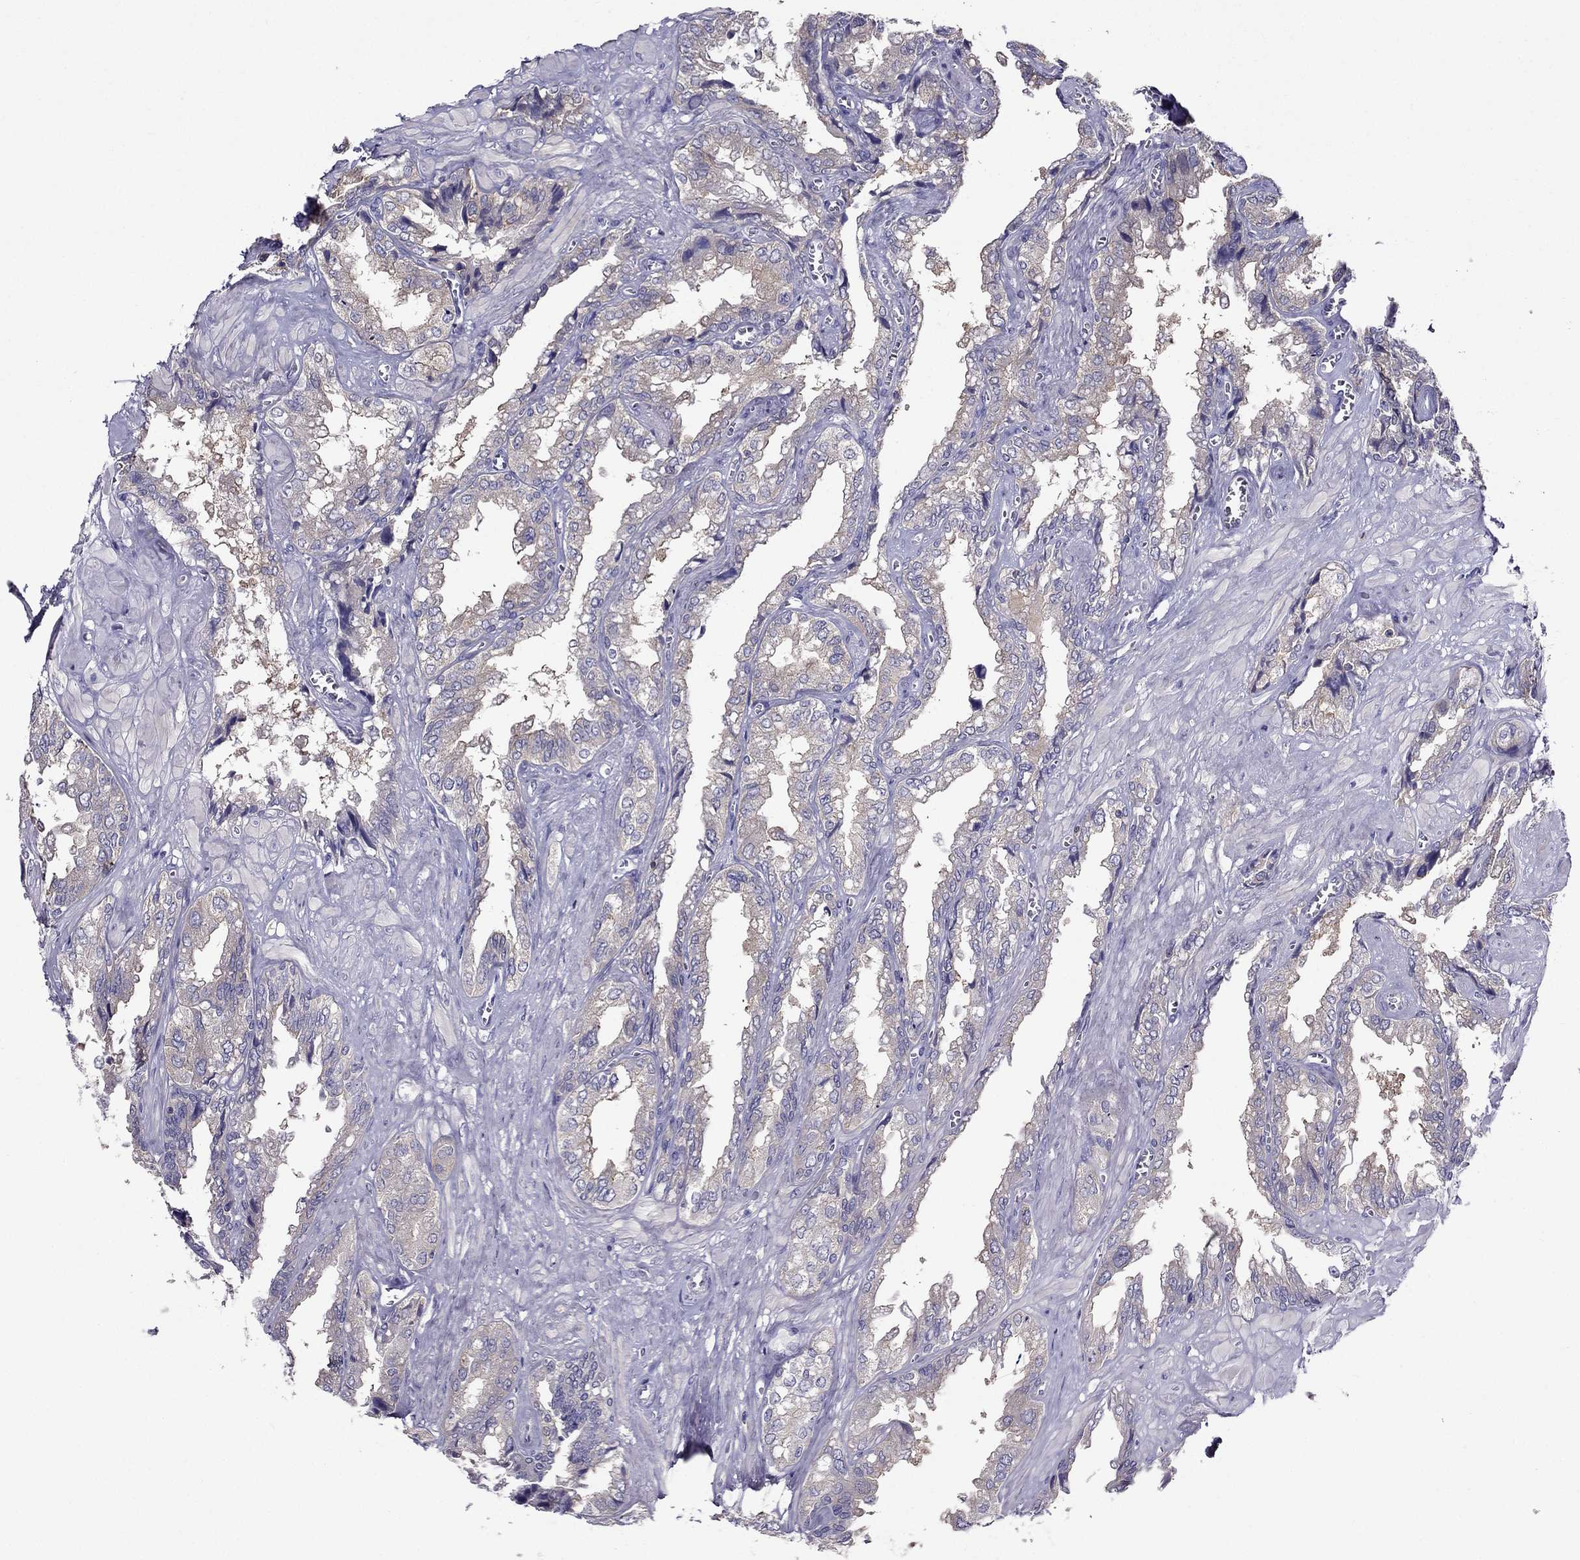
{"staining": {"intensity": "weak", "quantity": "25%-75%", "location": "cytoplasmic/membranous"}, "tissue": "seminal vesicle", "cell_type": "Glandular cells", "image_type": "normal", "snomed": [{"axis": "morphology", "description": "Normal tissue, NOS"}, {"axis": "topography", "description": "Seminal veicle"}], "caption": "Unremarkable seminal vesicle reveals weak cytoplasmic/membranous staining in about 25%-75% of glandular cells, visualized by immunohistochemistry. (Brightfield microscopy of DAB IHC at high magnification).", "gene": "AAK1", "patient": {"sex": "male", "age": 67}}